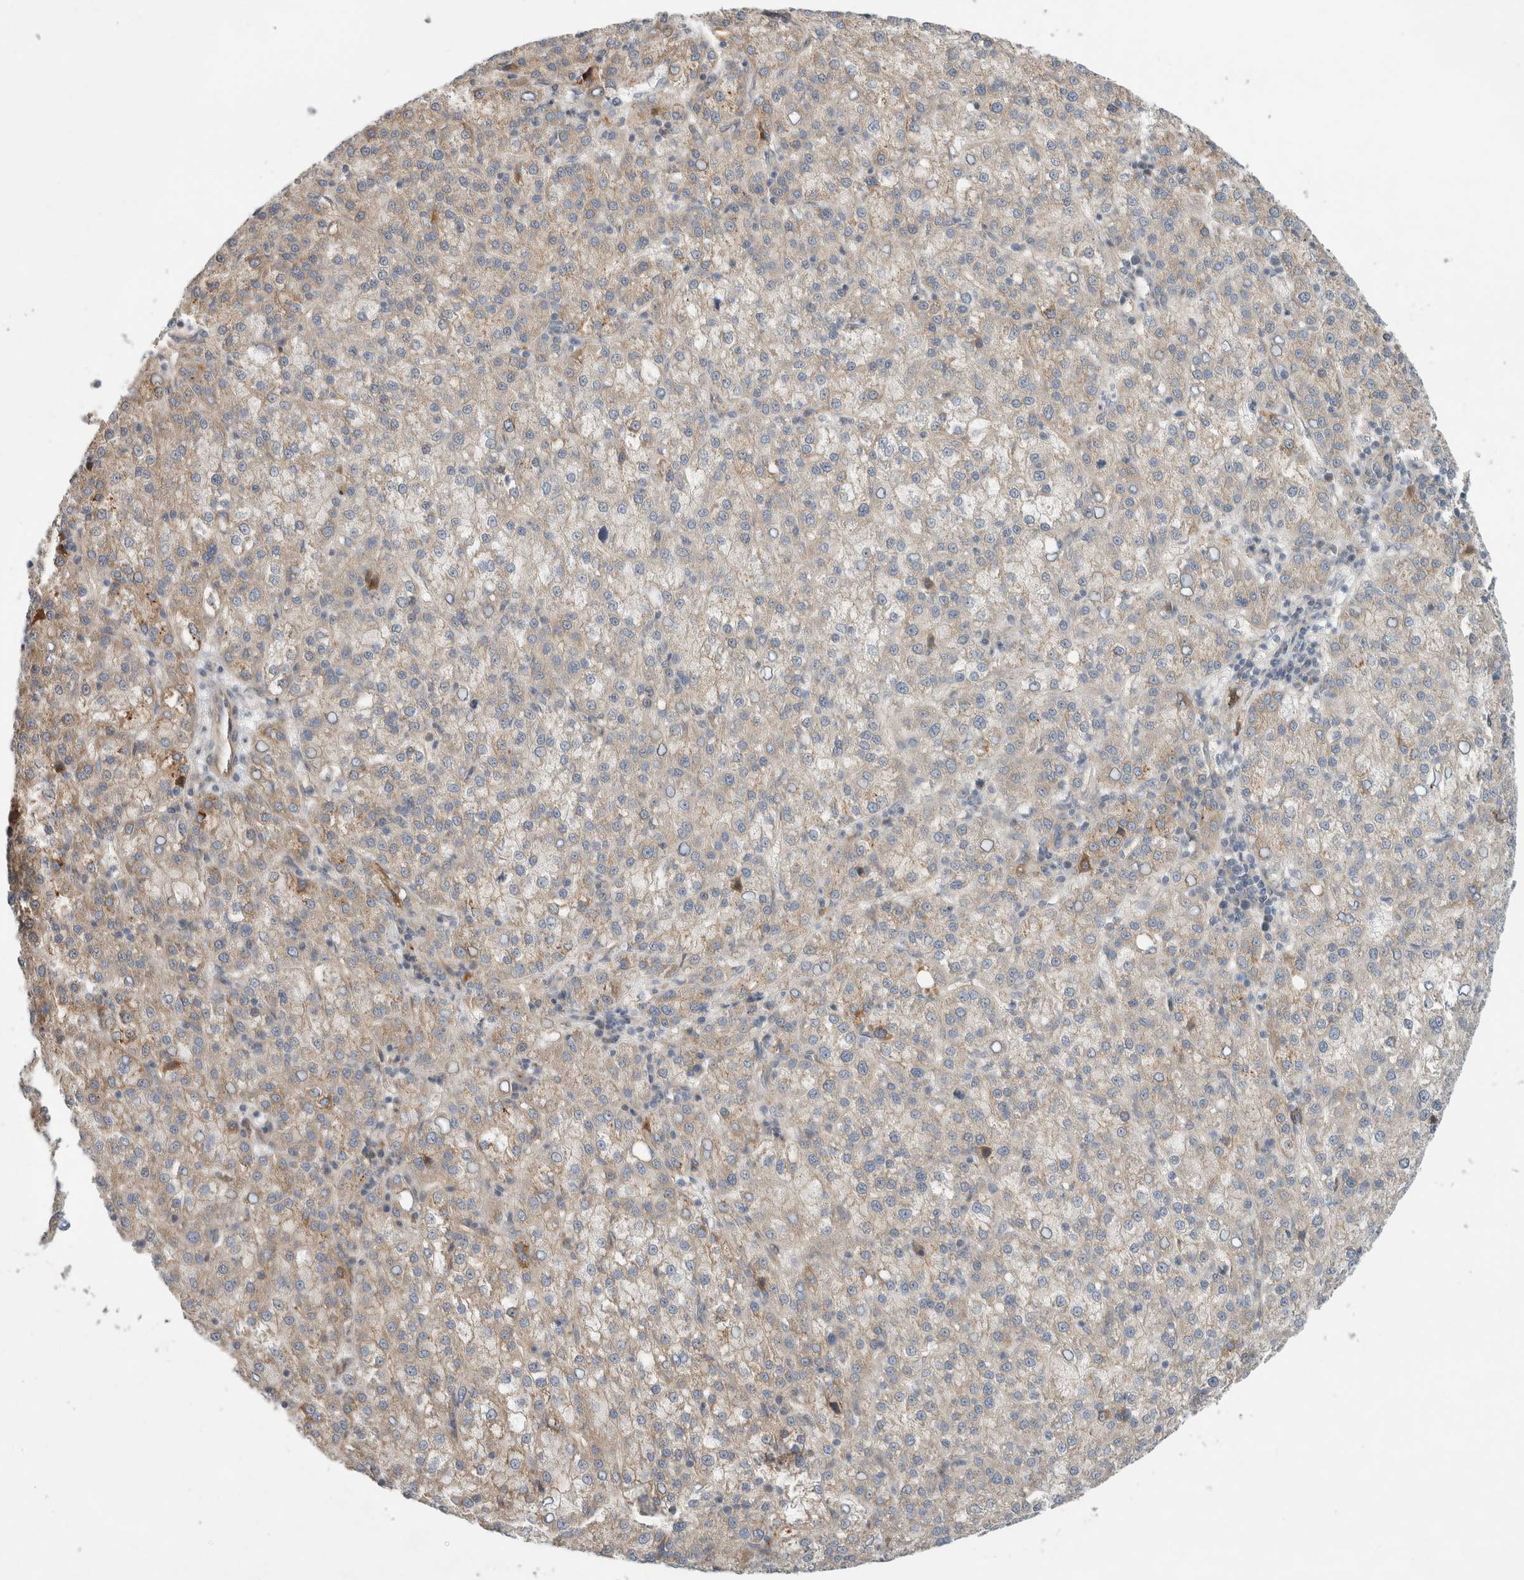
{"staining": {"intensity": "weak", "quantity": "25%-75%", "location": "cytoplasmic/membranous"}, "tissue": "liver cancer", "cell_type": "Tumor cells", "image_type": "cancer", "snomed": [{"axis": "morphology", "description": "Carcinoma, Hepatocellular, NOS"}, {"axis": "topography", "description": "Liver"}], "caption": "Human liver hepatocellular carcinoma stained with a protein marker shows weak staining in tumor cells.", "gene": "KPNA5", "patient": {"sex": "female", "age": 58}}